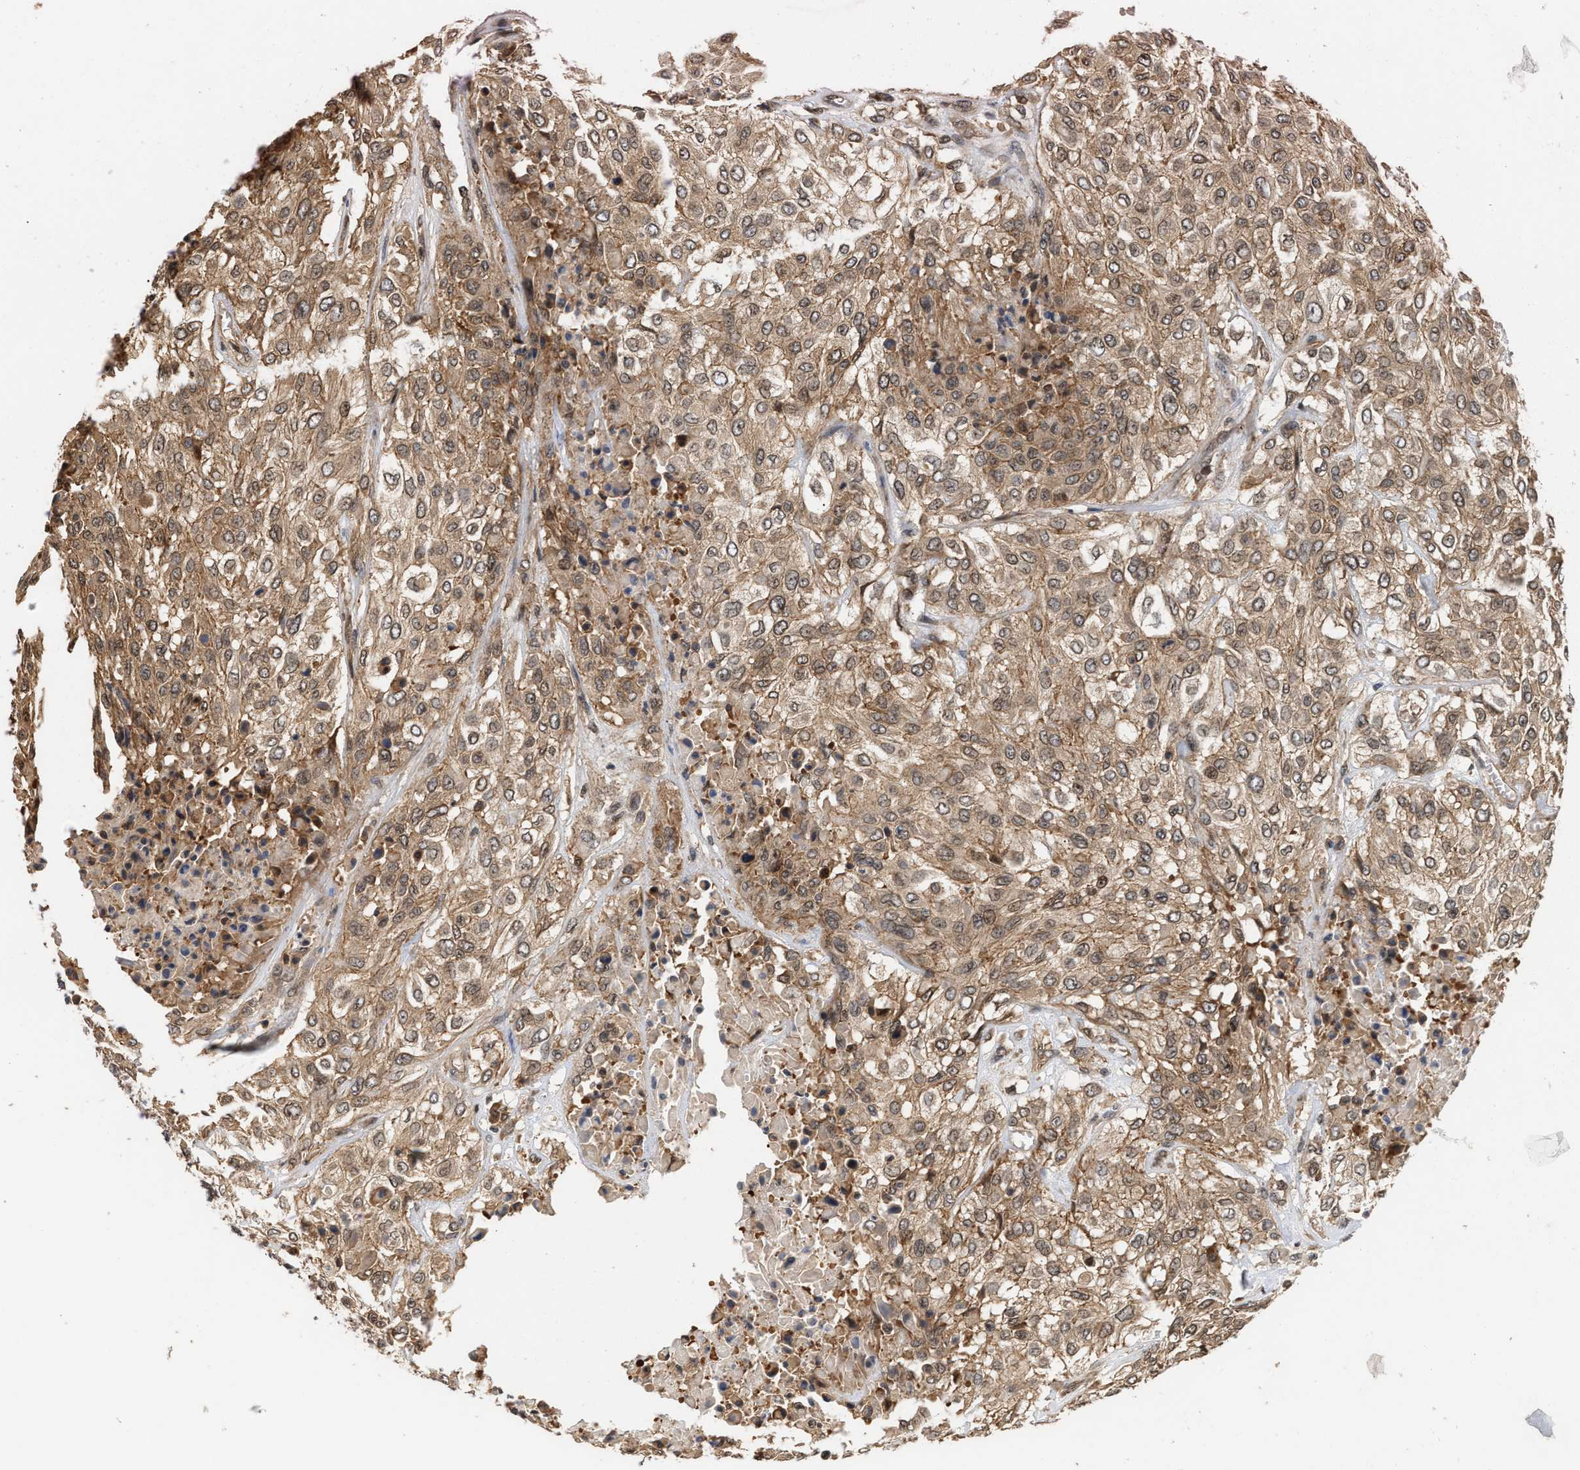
{"staining": {"intensity": "weak", "quantity": ">75%", "location": "cytoplasmic/membranous"}, "tissue": "urothelial cancer", "cell_type": "Tumor cells", "image_type": "cancer", "snomed": [{"axis": "morphology", "description": "Urothelial carcinoma, High grade"}, {"axis": "topography", "description": "Urinary bladder"}], "caption": "Immunohistochemistry micrograph of urothelial cancer stained for a protein (brown), which demonstrates low levels of weak cytoplasmic/membranous positivity in approximately >75% of tumor cells.", "gene": "ABHD5", "patient": {"sex": "male", "age": 57}}